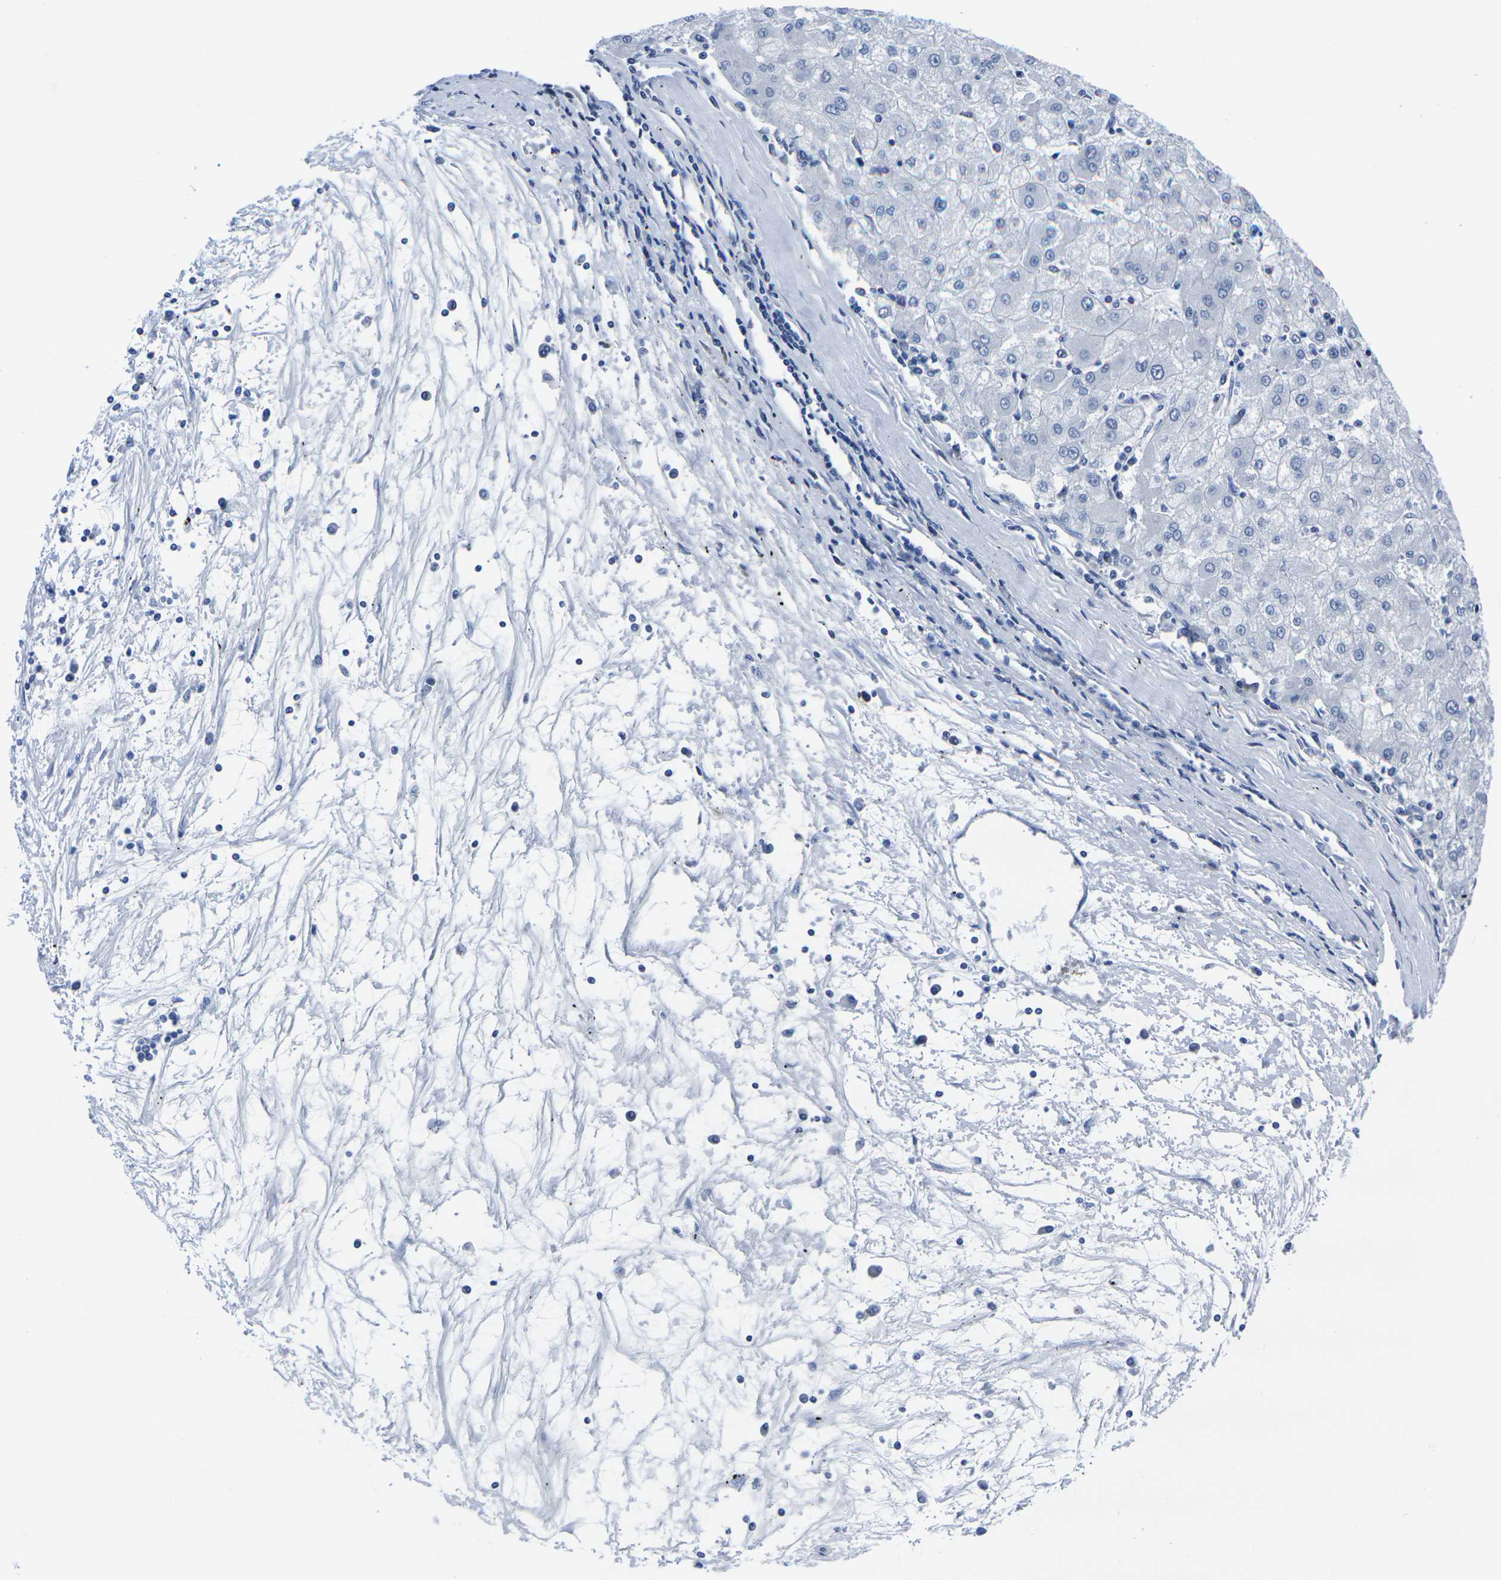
{"staining": {"intensity": "negative", "quantity": "none", "location": "none"}, "tissue": "liver cancer", "cell_type": "Tumor cells", "image_type": "cancer", "snomed": [{"axis": "morphology", "description": "Carcinoma, Hepatocellular, NOS"}, {"axis": "topography", "description": "Liver"}], "caption": "Liver hepatocellular carcinoma was stained to show a protein in brown. There is no significant positivity in tumor cells. (Immunohistochemistry, brightfield microscopy, high magnification).", "gene": "EIF4A1", "patient": {"sex": "male", "age": 72}}